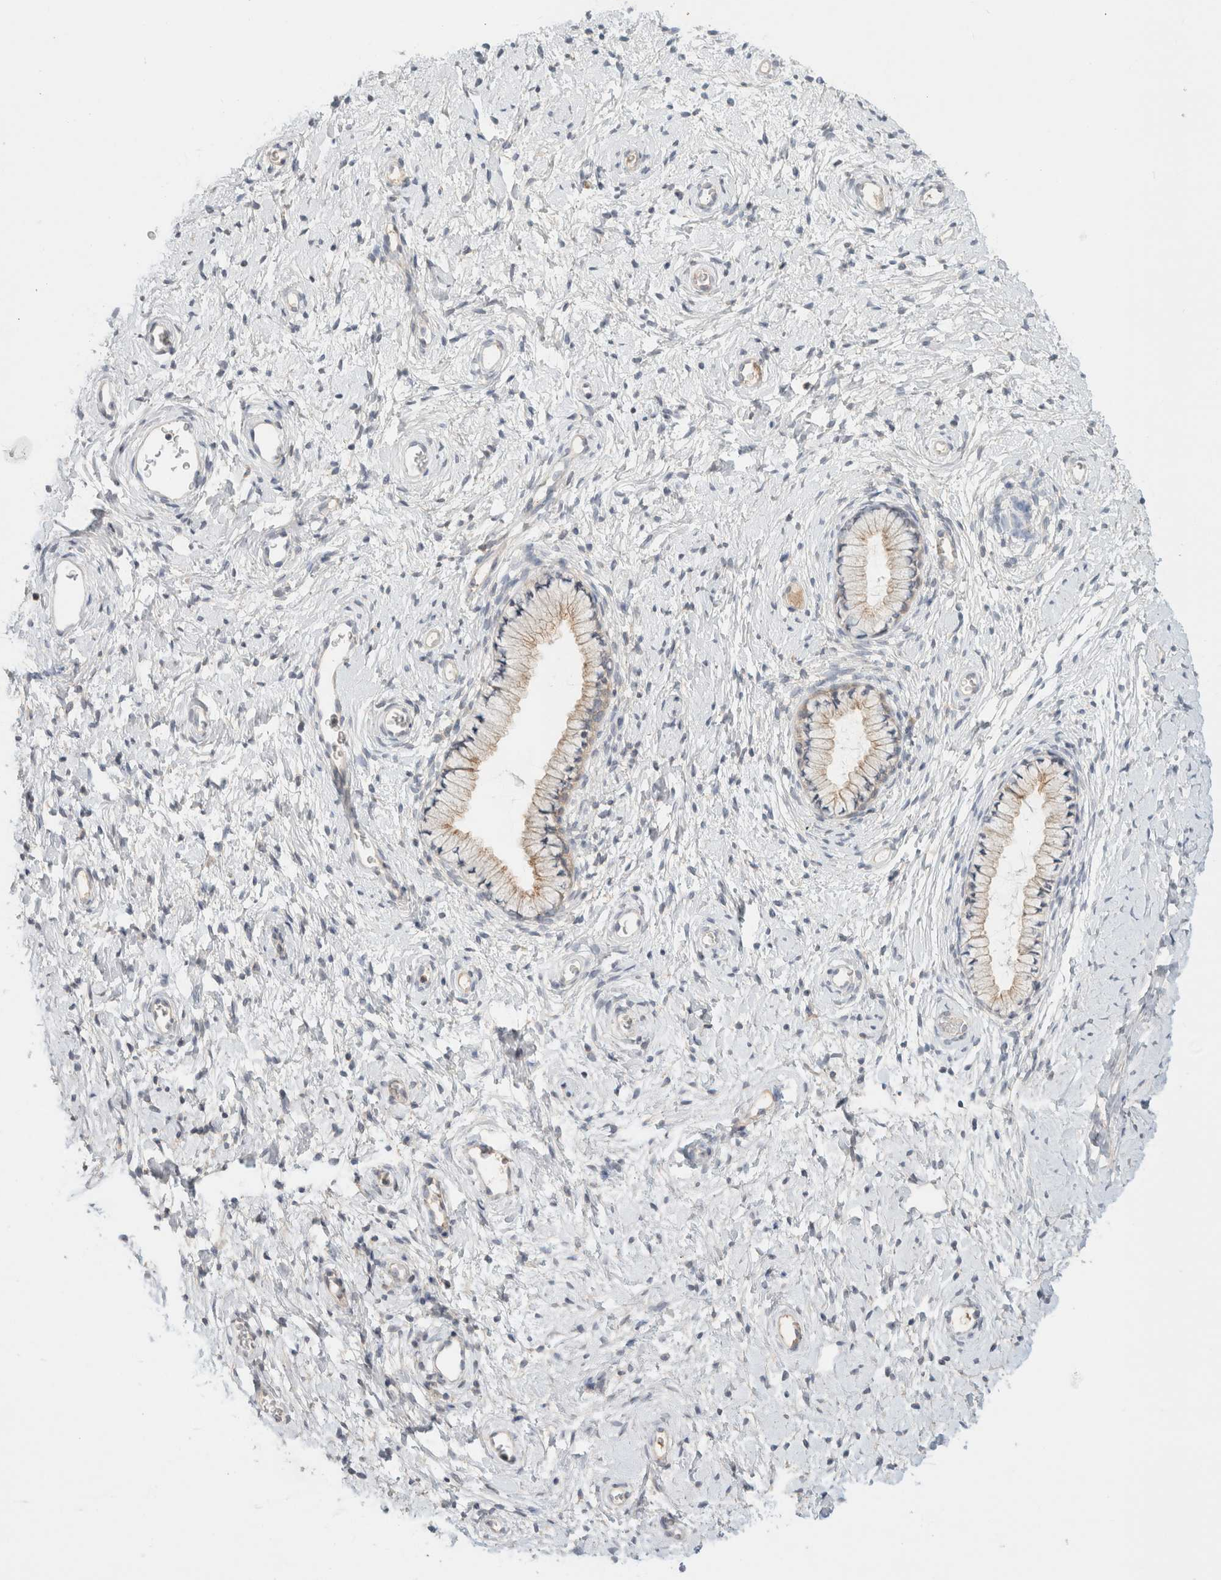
{"staining": {"intensity": "weak", "quantity": "<25%", "location": "cytoplasmic/membranous"}, "tissue": "cervix", "cell_type": "Glandular cells", "image_type": "normal", "snomed": [{"axis": "morphology", "description": "Normal tissue, NOS"}, {"axis": "topography", "description": "Cervix"}], "caption": "This histopathology image is of unremarkable cervix stained with immunohistochemistry to label a protein in brown with the nuclei are counter-stained blue. There is no staining in glandular cells.", "gene": "MARK3", "patient": {"sex": "female", "age": 72}}